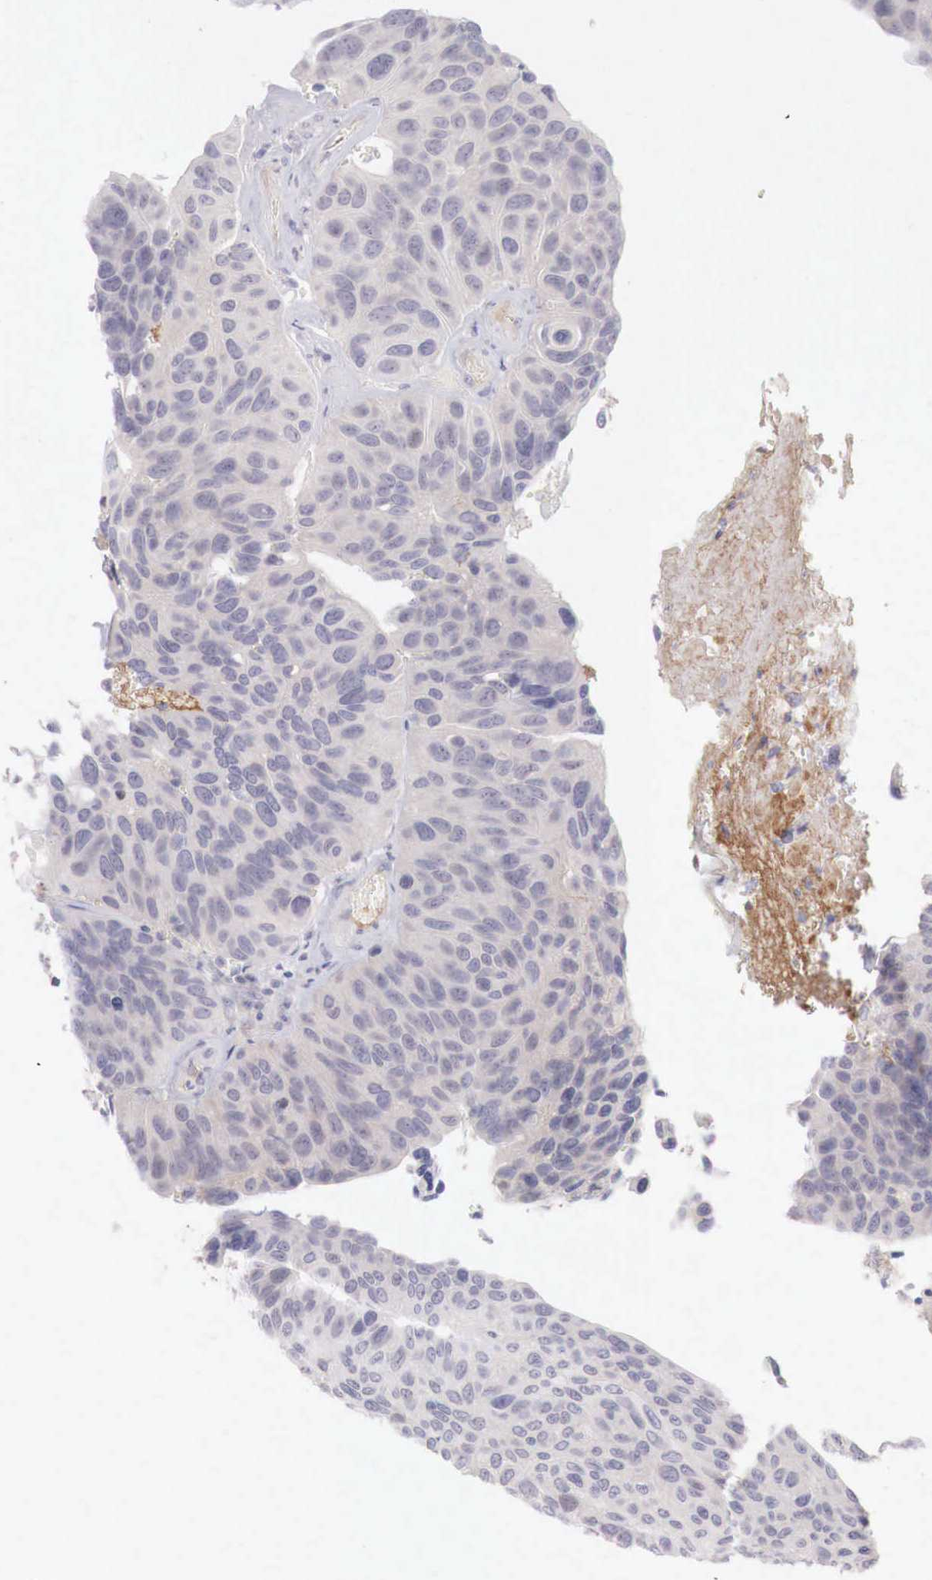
{"staining": {"intensity": "negative", "quantity": "none", "location": "none"}, "tissue": "urothelial cancer", "cell_type": "Tumor cells", "image_type": "cancer", "snomed": [{"axis": "morphology", "description": "Urothelial carcinoma, High grade"}, {"axis": "topography", "description": "Urinary bladder"}], "caption": "Tumor cells show no significant protein staining in urothelial carcinoma (high-grade).", "gene": "GATA1", "patient": {"sex": "male", "age": 66}}